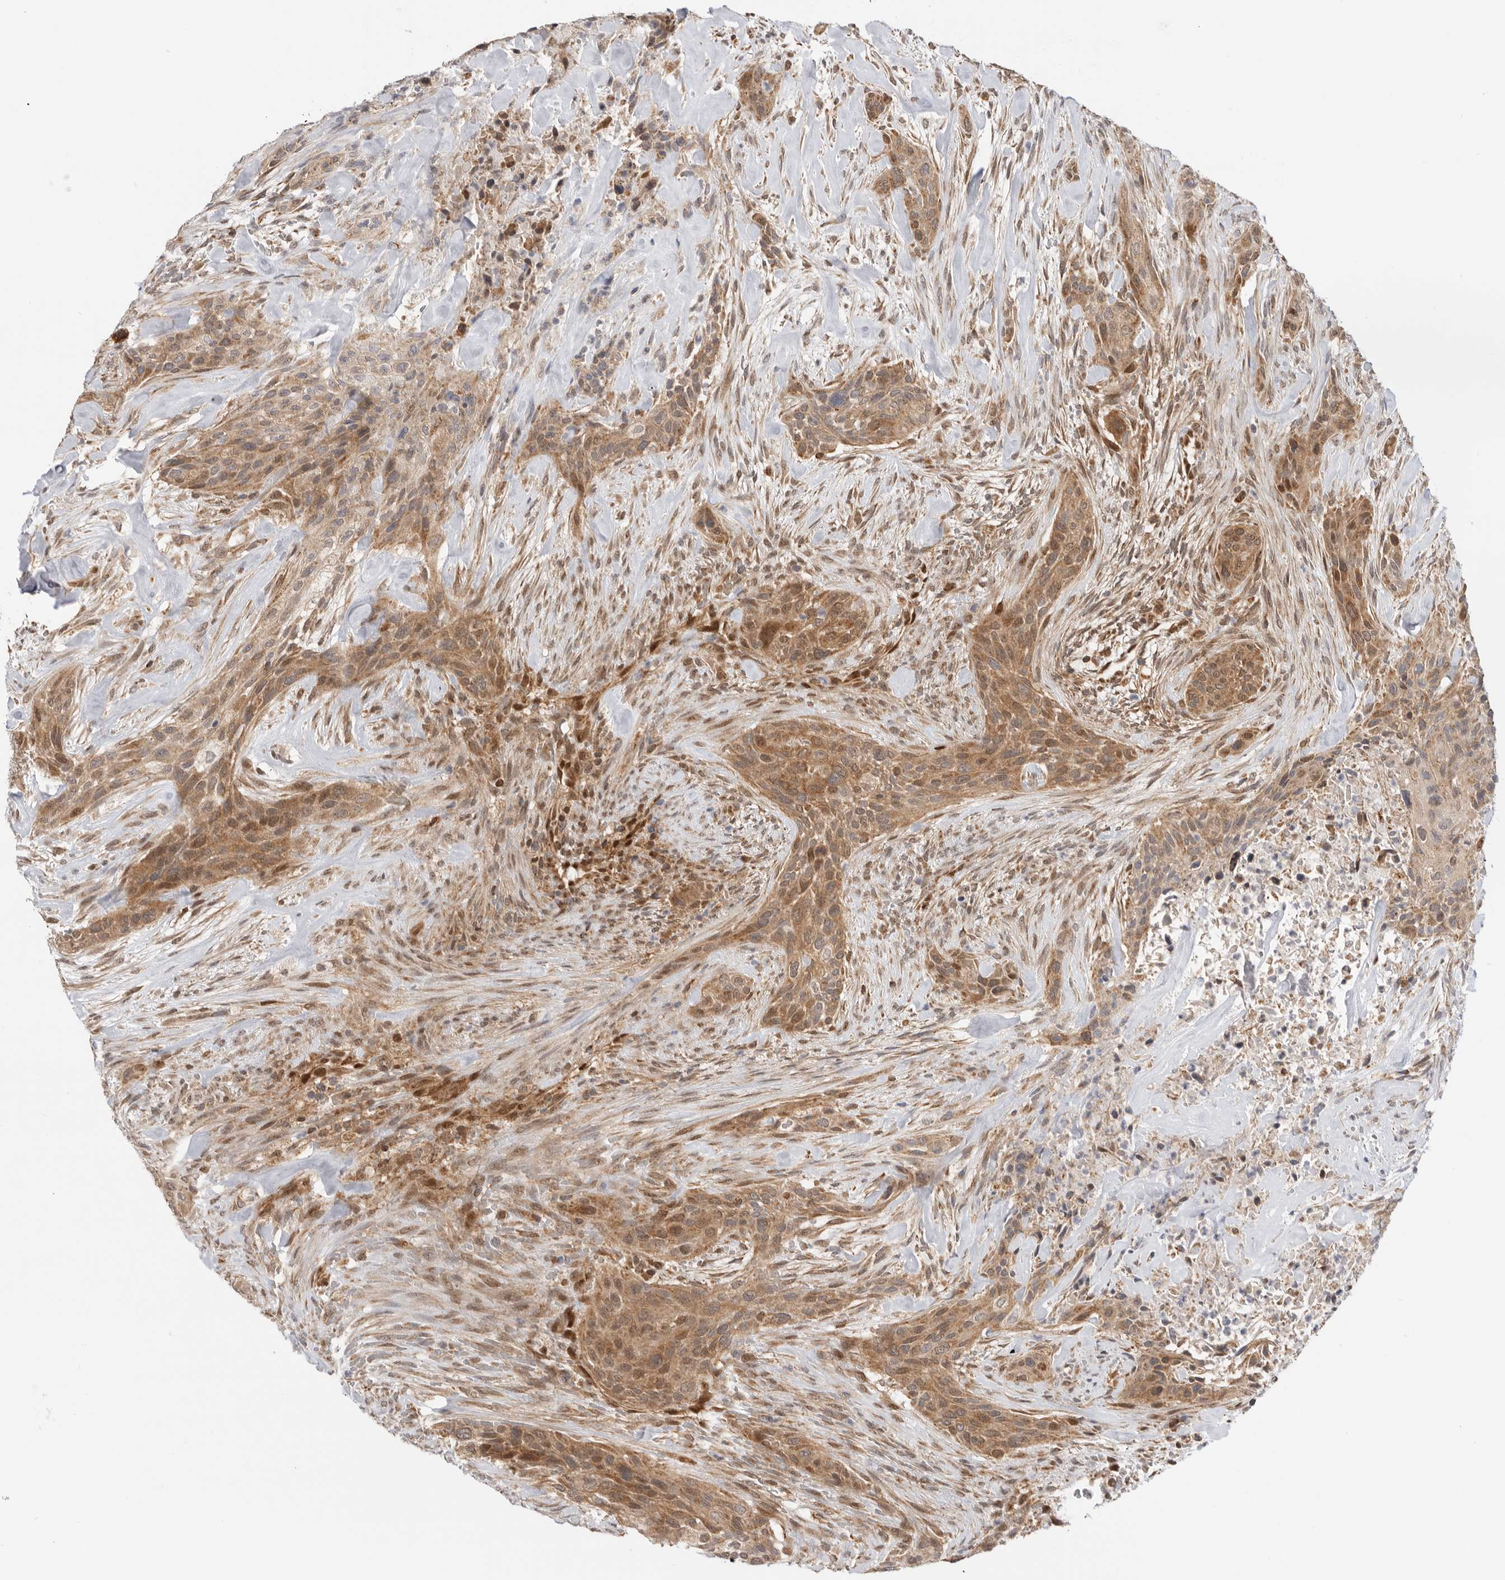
{"staining": {"intensity": "moderate", "quantity": ">75%", "location": "cytoplasmic/membranous"}, "tissue": "urothelial cancer", "cell_type": "Tumor cells", "image_type": "cancer", "snomed": [{"axis": "morphology", "description": "Urothelial carcinoma, High grade"}, {"axis": "topography", "description": "Urinary bladder"}], "caption": "About >75% of tumor cells in human urothelial carcinoma (high-grade) exhibit moderate cytoplasmic/membranous protein positivity as visualized by brown immunohistochemical staining.", "gene": "DCAF8", "patient": {"sex": "male", "age": 35}}